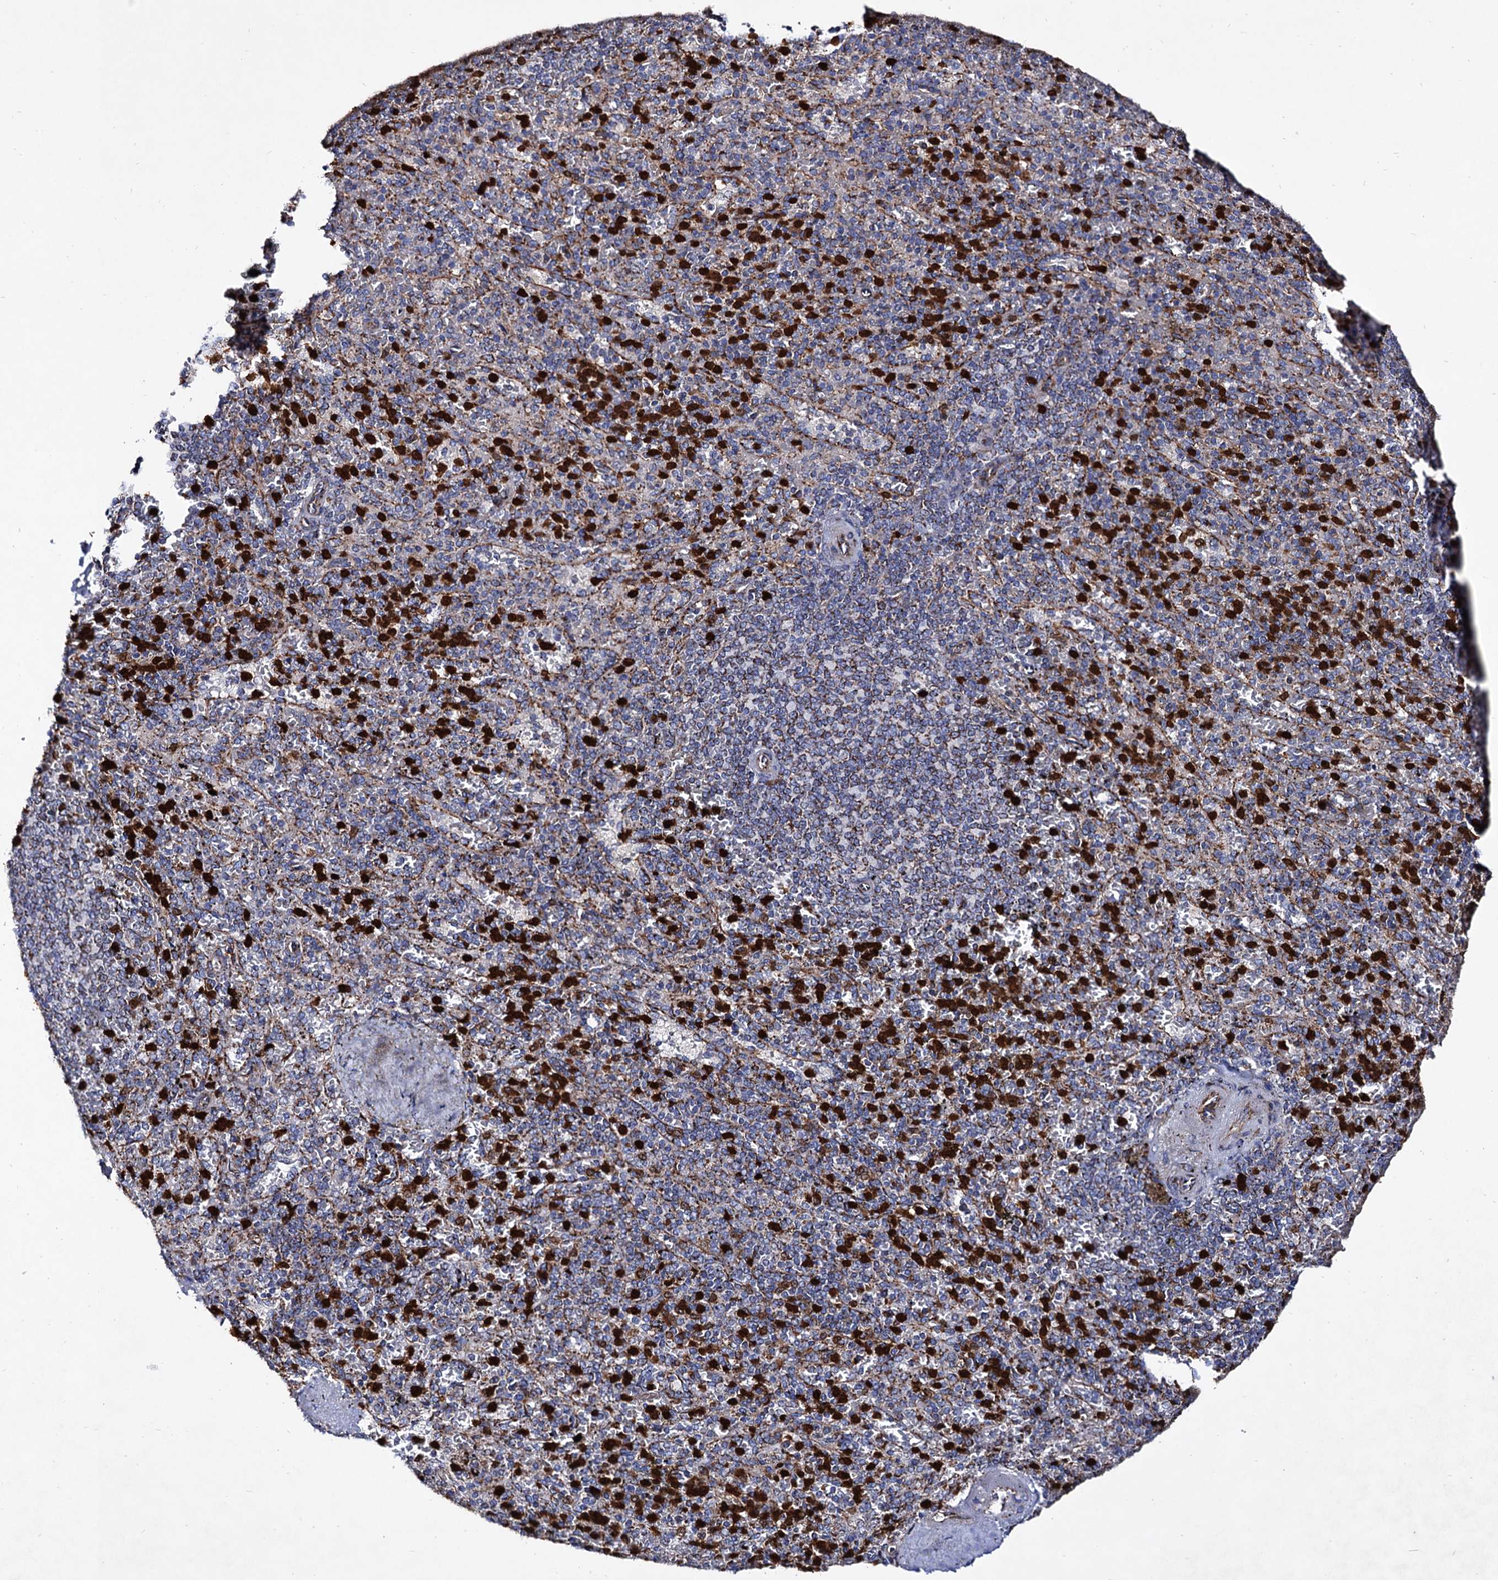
{"staining": {"intensity": "strong", "quantity": "25%-75%", "location": "cytoplasmic/membranous"}, "tissue": "spleen", "cell_type": "Cells in red pulp", "image_type": "normal", "snomed": [{"axis": "morphology", "description": "Normal tissue, NOS"}, {"axis": "topography", "description": "Spleen"}], "caption": "Human spleen stained with a brown dye demonstrates strong cytoplasmic/membranous positive staining in approximately 25%-75% of cells in red pulp.", "gene": "ACAD9", "patient": {"sex": "male", "age": 82}}